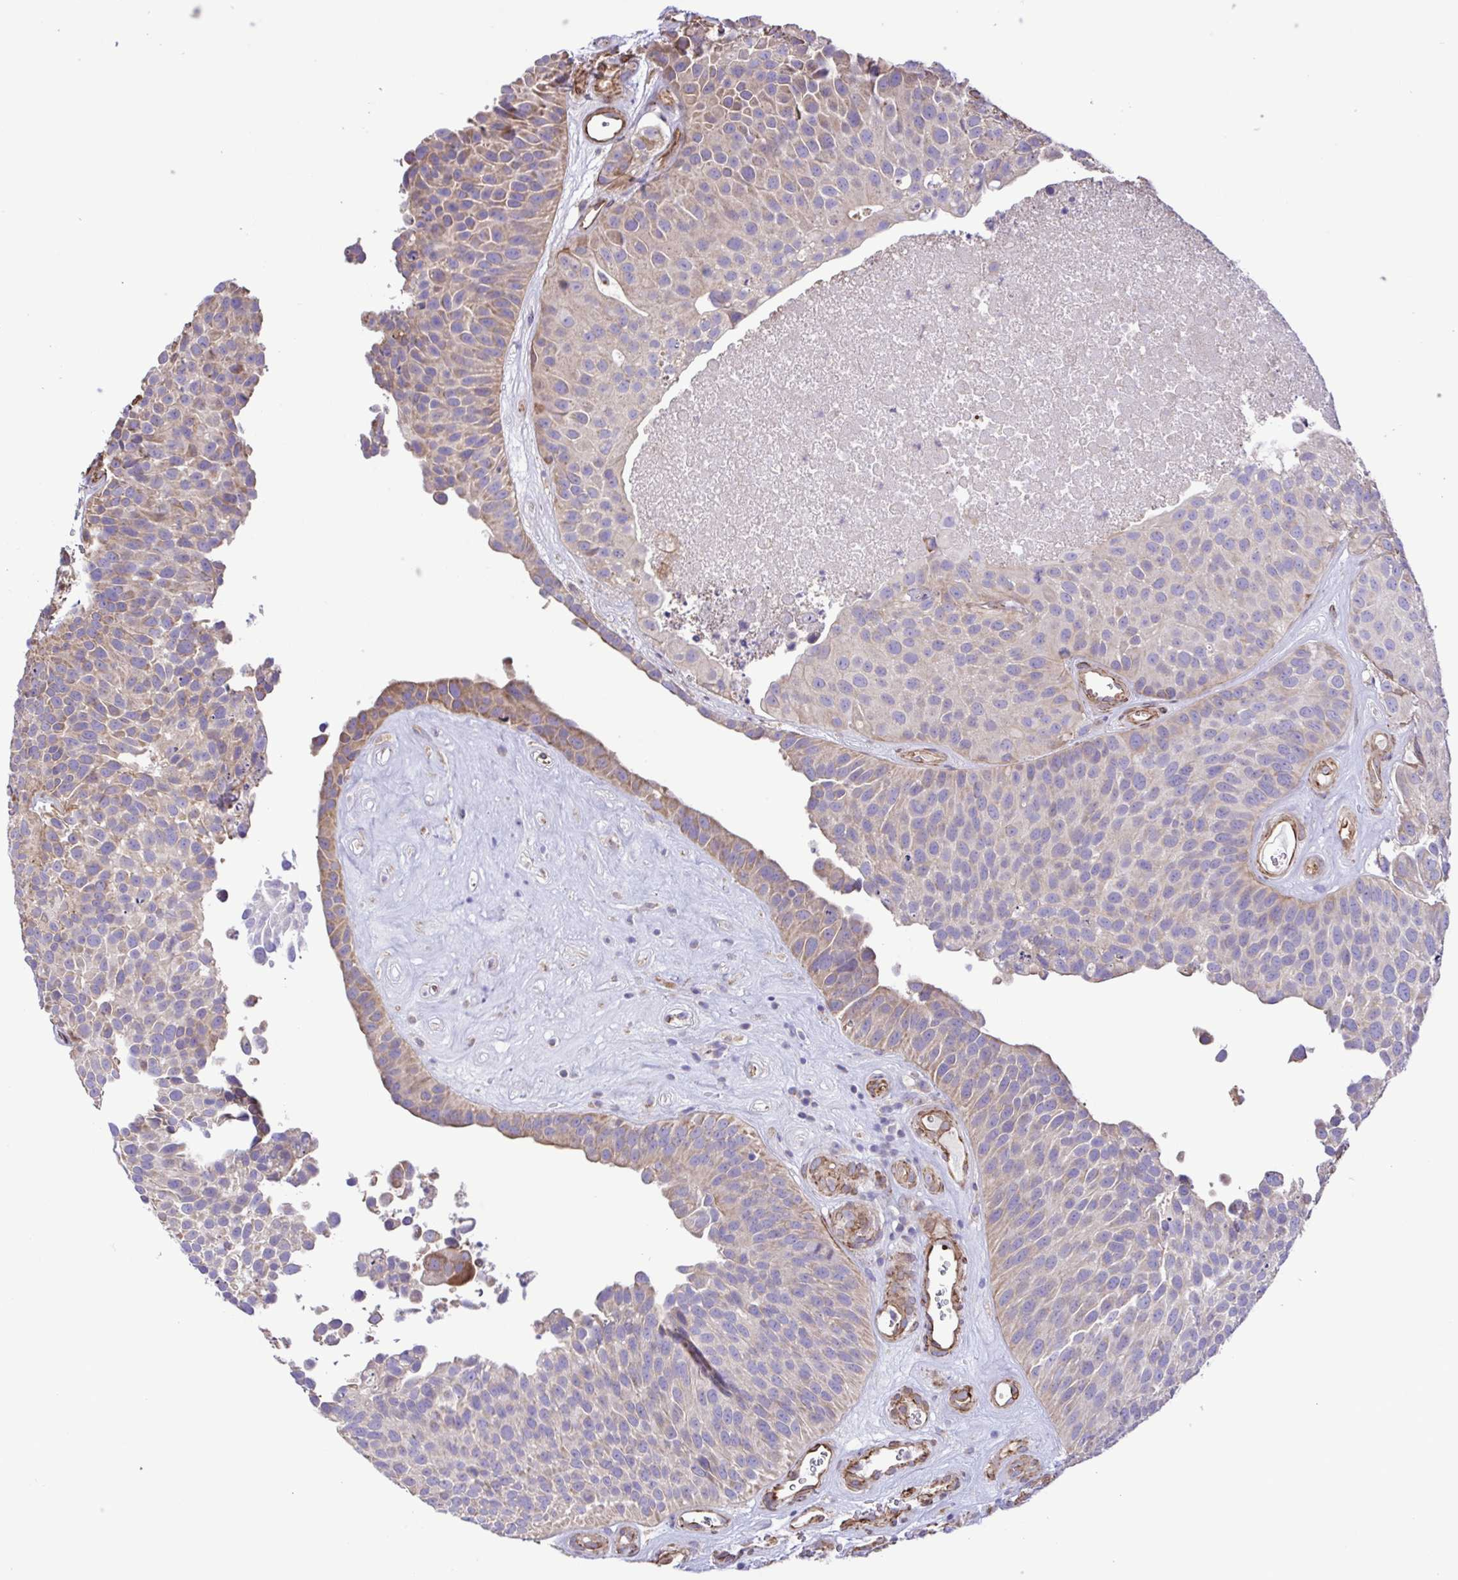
{"staining": {"intensity": "weak", "quantity": "25%-75%", "location": "cytoplasmic/membranous"}, "tissue": "urothelial cancer", "cell_type": "Tumor cells", "image_type": "cancer", "snomed": [{"axis": "morphology", "description": "Urothelial carcinoma, Low grade"}, {"axis": "topography", "description": "Urinary bladder"}], "caption": "This is a micrograph of immunohistochemistry (IHC) staining of urothelial carcinoma (low-grade), which shows weak expression in the cytoplasmic/membranous of tumor cells.", "gene": "FLT1", "patient": {"sex": "male", "age": 76}}